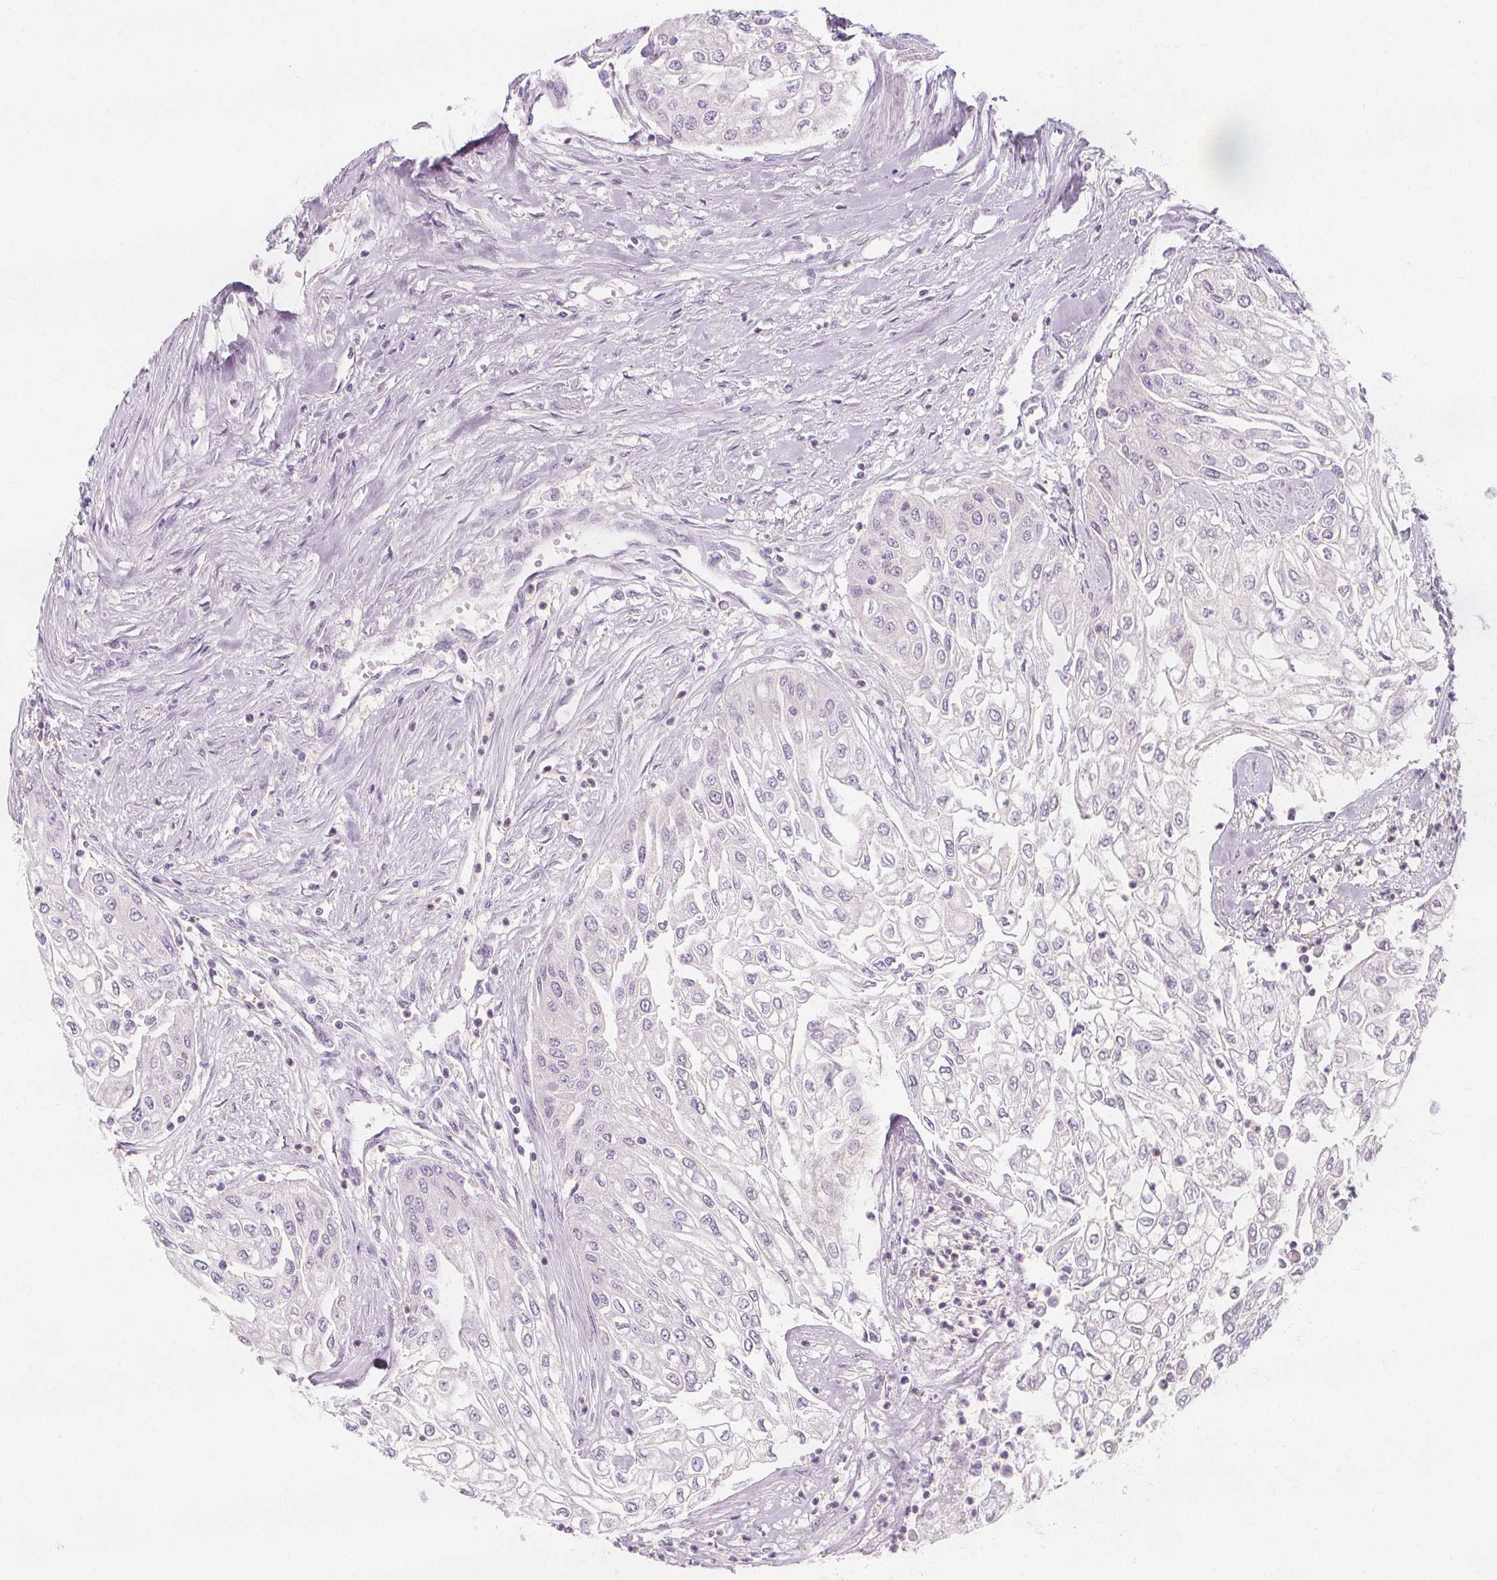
{"staining": {"intensity": "negative", "quantity": "none", "location": "none"}, "tissue": "urothelial cancer", "cell_type": "Tumor cells", "image_type": "cancer", "snomed": [{"axis": "morphology", "description": "Urothelial carcinoma, High grade"}, {"axis": "topography", "description": "Urinary bladder"}], "caption": "Immunohistochemistry micrograph of high-grade urothelial carcinoma stained for a protein (brown), which shows no staining in tumor cells.", "gene": "UGP2", "patient": {"sex": "male", "age": 62}}